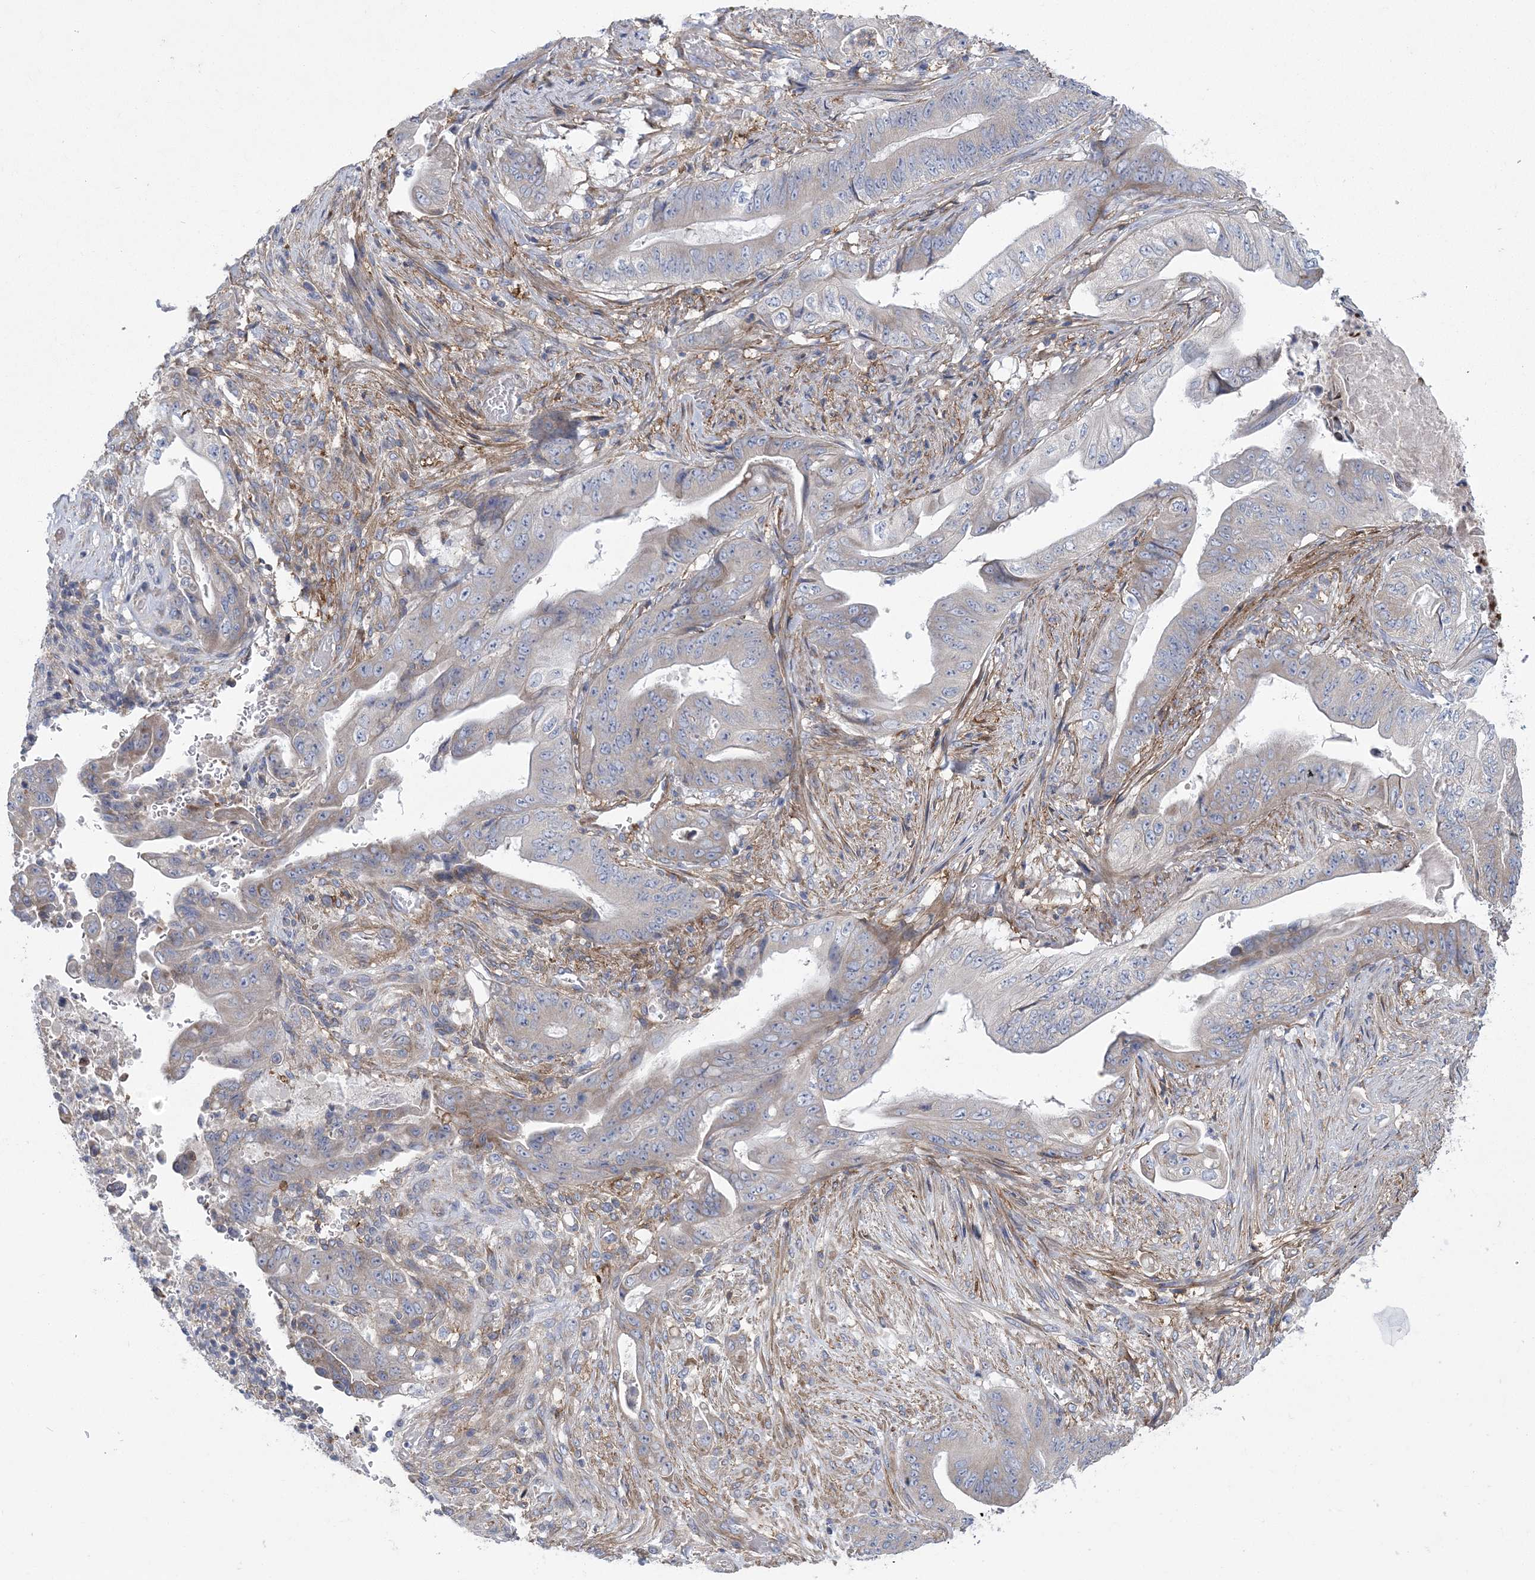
{"staining": {"intensity": "weak", "quantity": "<25%", "location": "cytoplasmic/membranous"}, "tissue": "stomach cancer", "cell_type": "Tumor cells", "image_type": "cancer", "snomed": [{"axis": "morphology", "description": "Adenocarcinoma, NOS"}, {"axis": "topography", "description": "Stomach"}], "caption": "Histopathology image shows no significant protein positivity in tumor cells of adenocarcinoma (stomach).", "gene": "ARSJ", "patient": {"sex": "female", "age": 73}}